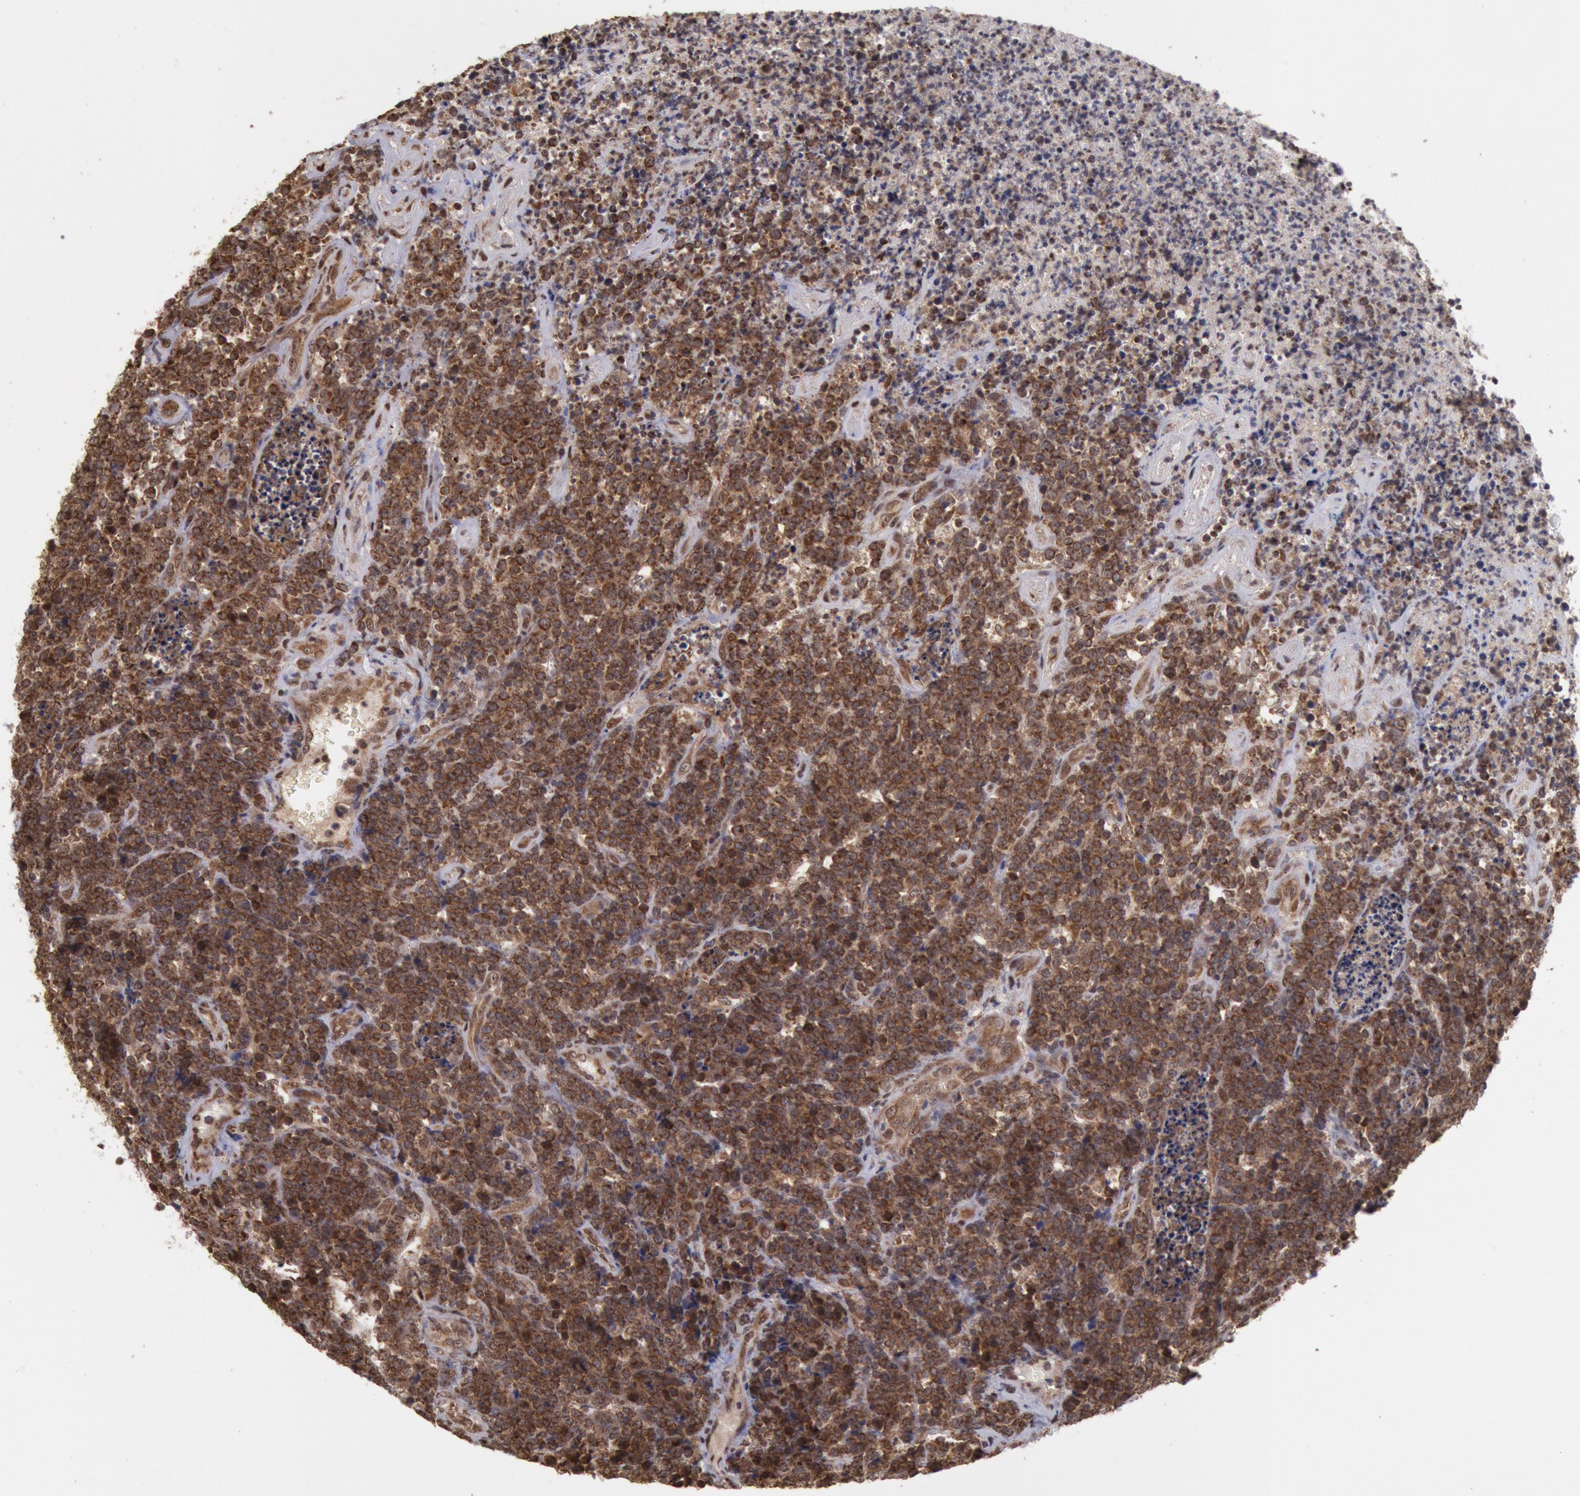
{"staining": {"intensity": "strong", "quantity": ">75%", "location": "cytoplasmic/membranous"}, "tissue": "lymphoma", "cell_type": "Tumor cells", "image_type": "cancer", "snomed": [{"axis": "morphology", "description": "Malignant lymphoma, non-Hodgkin's type, High grade"}, {"axis": "topography", "description": "Small intestine"}, {"axis": "topography", "description": "Colon"}], "caption": "Tumor cells display strong cytoplasmic/membranous expression in about >75% of cells in malignant lymphoma, non-Hodgkin's type (high-grade). Using DAB (3,3'-diaminobenzidine) (brown) and hematoxylin (blue) stains, captured at high magnification using brightfield microscopy.", "gene": "STX17", "patient": {"sex": "male", "age": 8}}